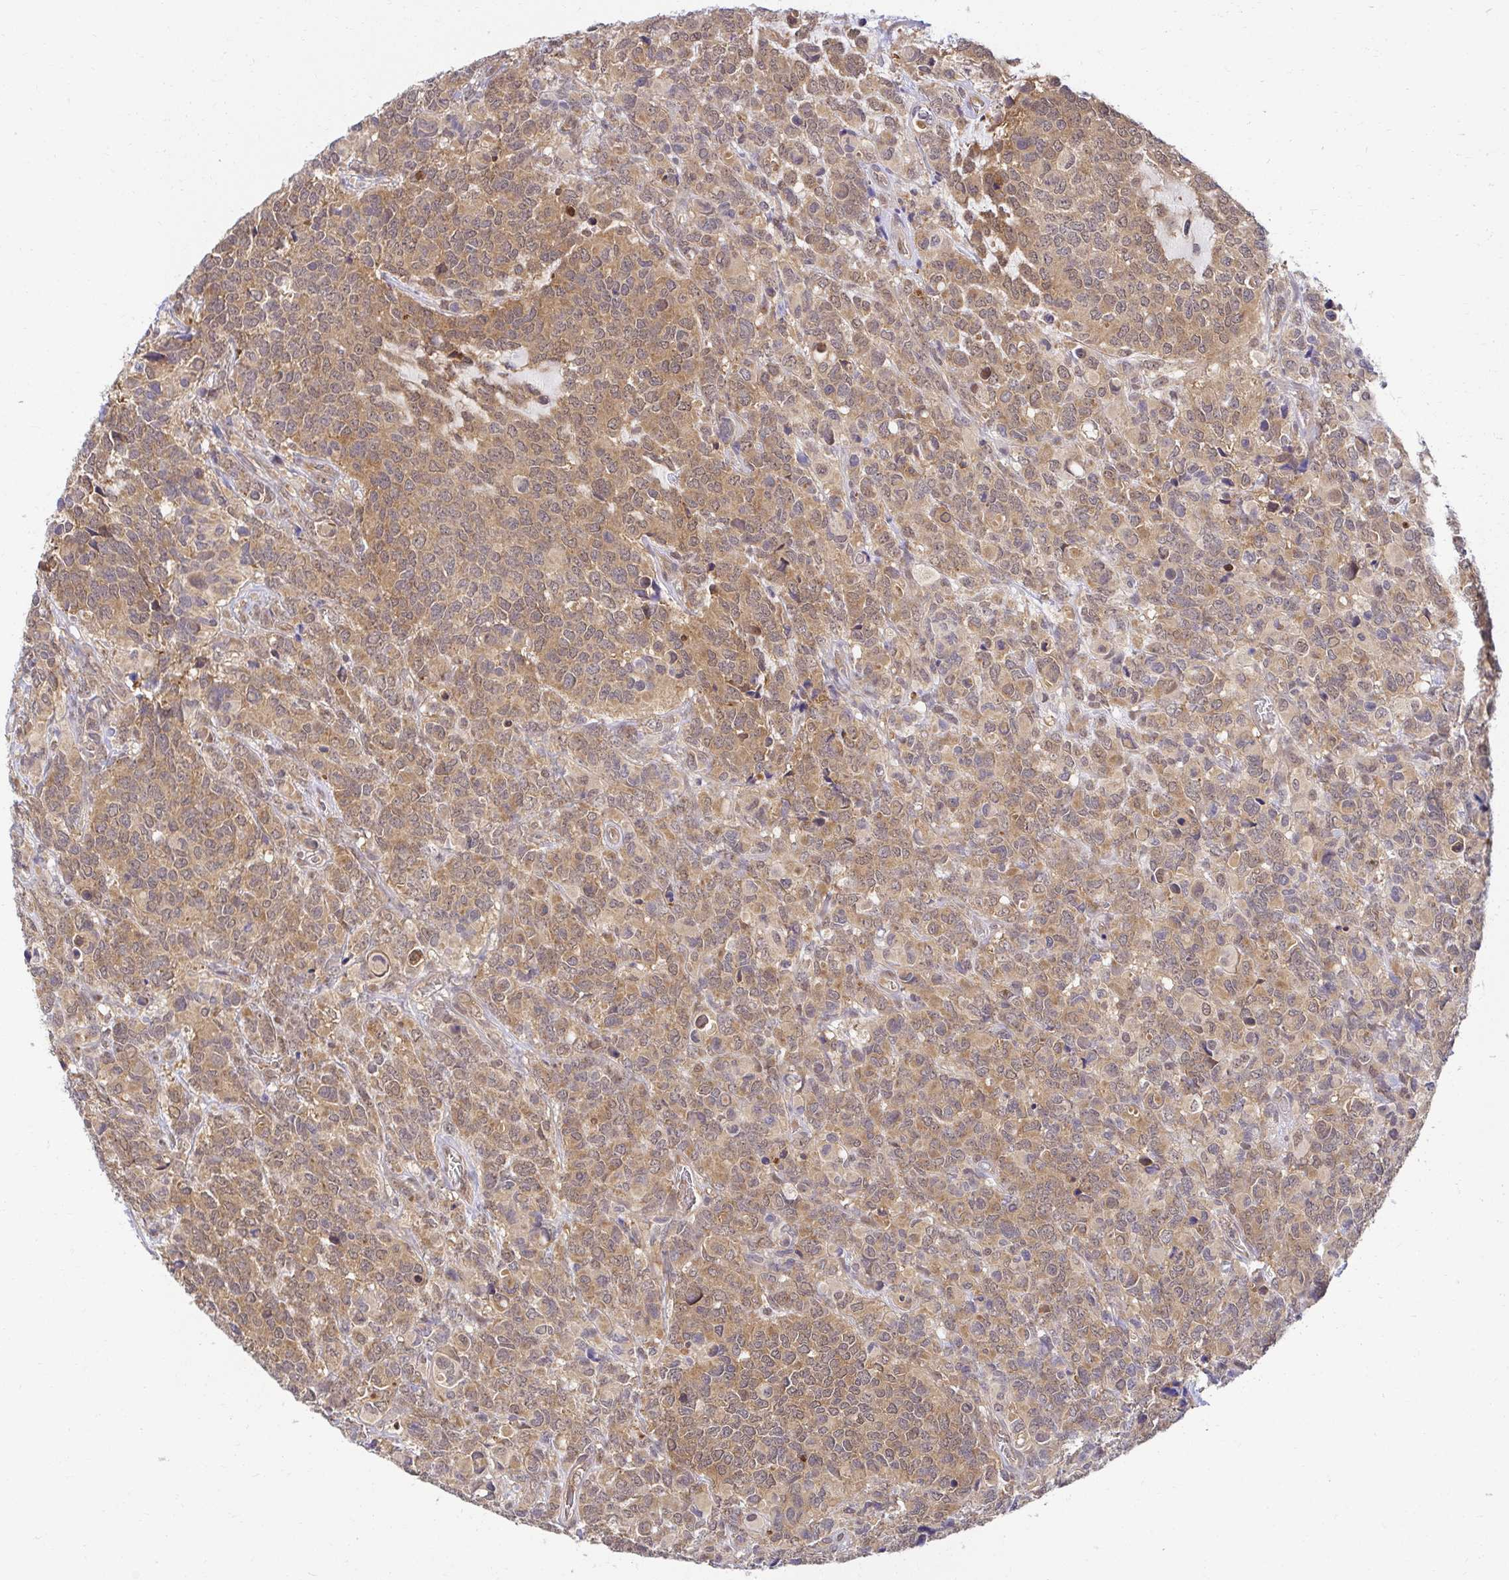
{"staining": {"intensity": "moderate", "quantity": ">75%", "location": "cytoplasmic/membranous,nuclear"}, "tissue": "glioma", "cell_type": "Tumor cells", "image_type": "cancer", "snomed": [{"axis": "morphology", "description": "Glioma, malignant, High grade"}, {"axis": "topography", "description": "Brain"}], "caption": "Protein analysis of malignant glioma (high-grade) tissue shows moderate cytoplasmic/membranous and nuclear staining in about >75% of tumor cells.", "gene": "PSMA4", "patient": {"sex": "male", "age": 39}}